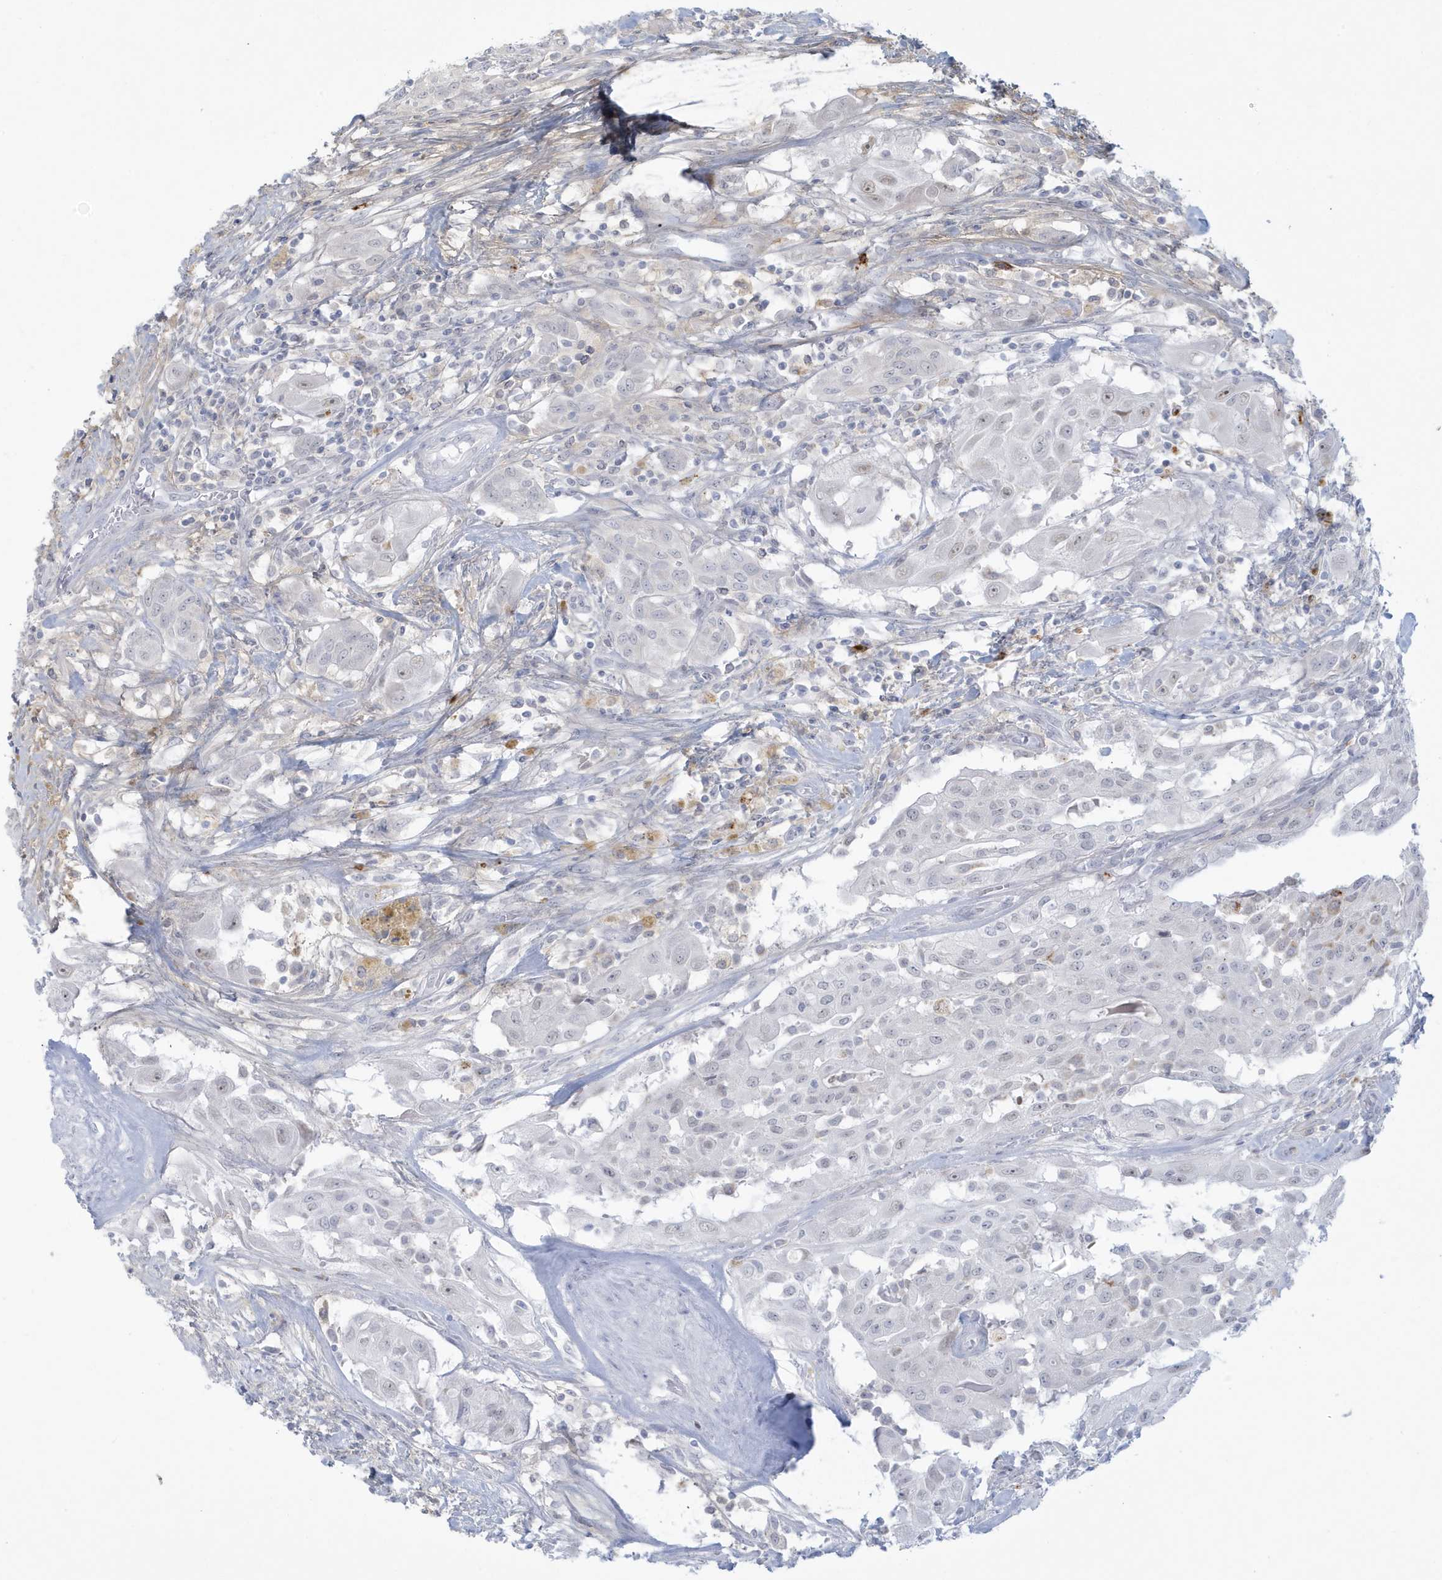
{"staining": {"intensity": "negative", "quantity": "none", "location": "none"}, "tissue": "thyroid cancer", "cell_type": "Tumor cells", "image_type": "cancer", "snomed": [{"axis": "morphology", "description": "Papillary adenocarcinoma, NOS"}, {"axis": "topography", "description": "Thyroid gland"}], "caption": "Immunohistochemical staining of human thyroid cancer (papillary adenocarcinoma) displays no significant positivity in tumor cells.", "gene": "HERC6", "patient": {"sex": "female", "age": 59}}